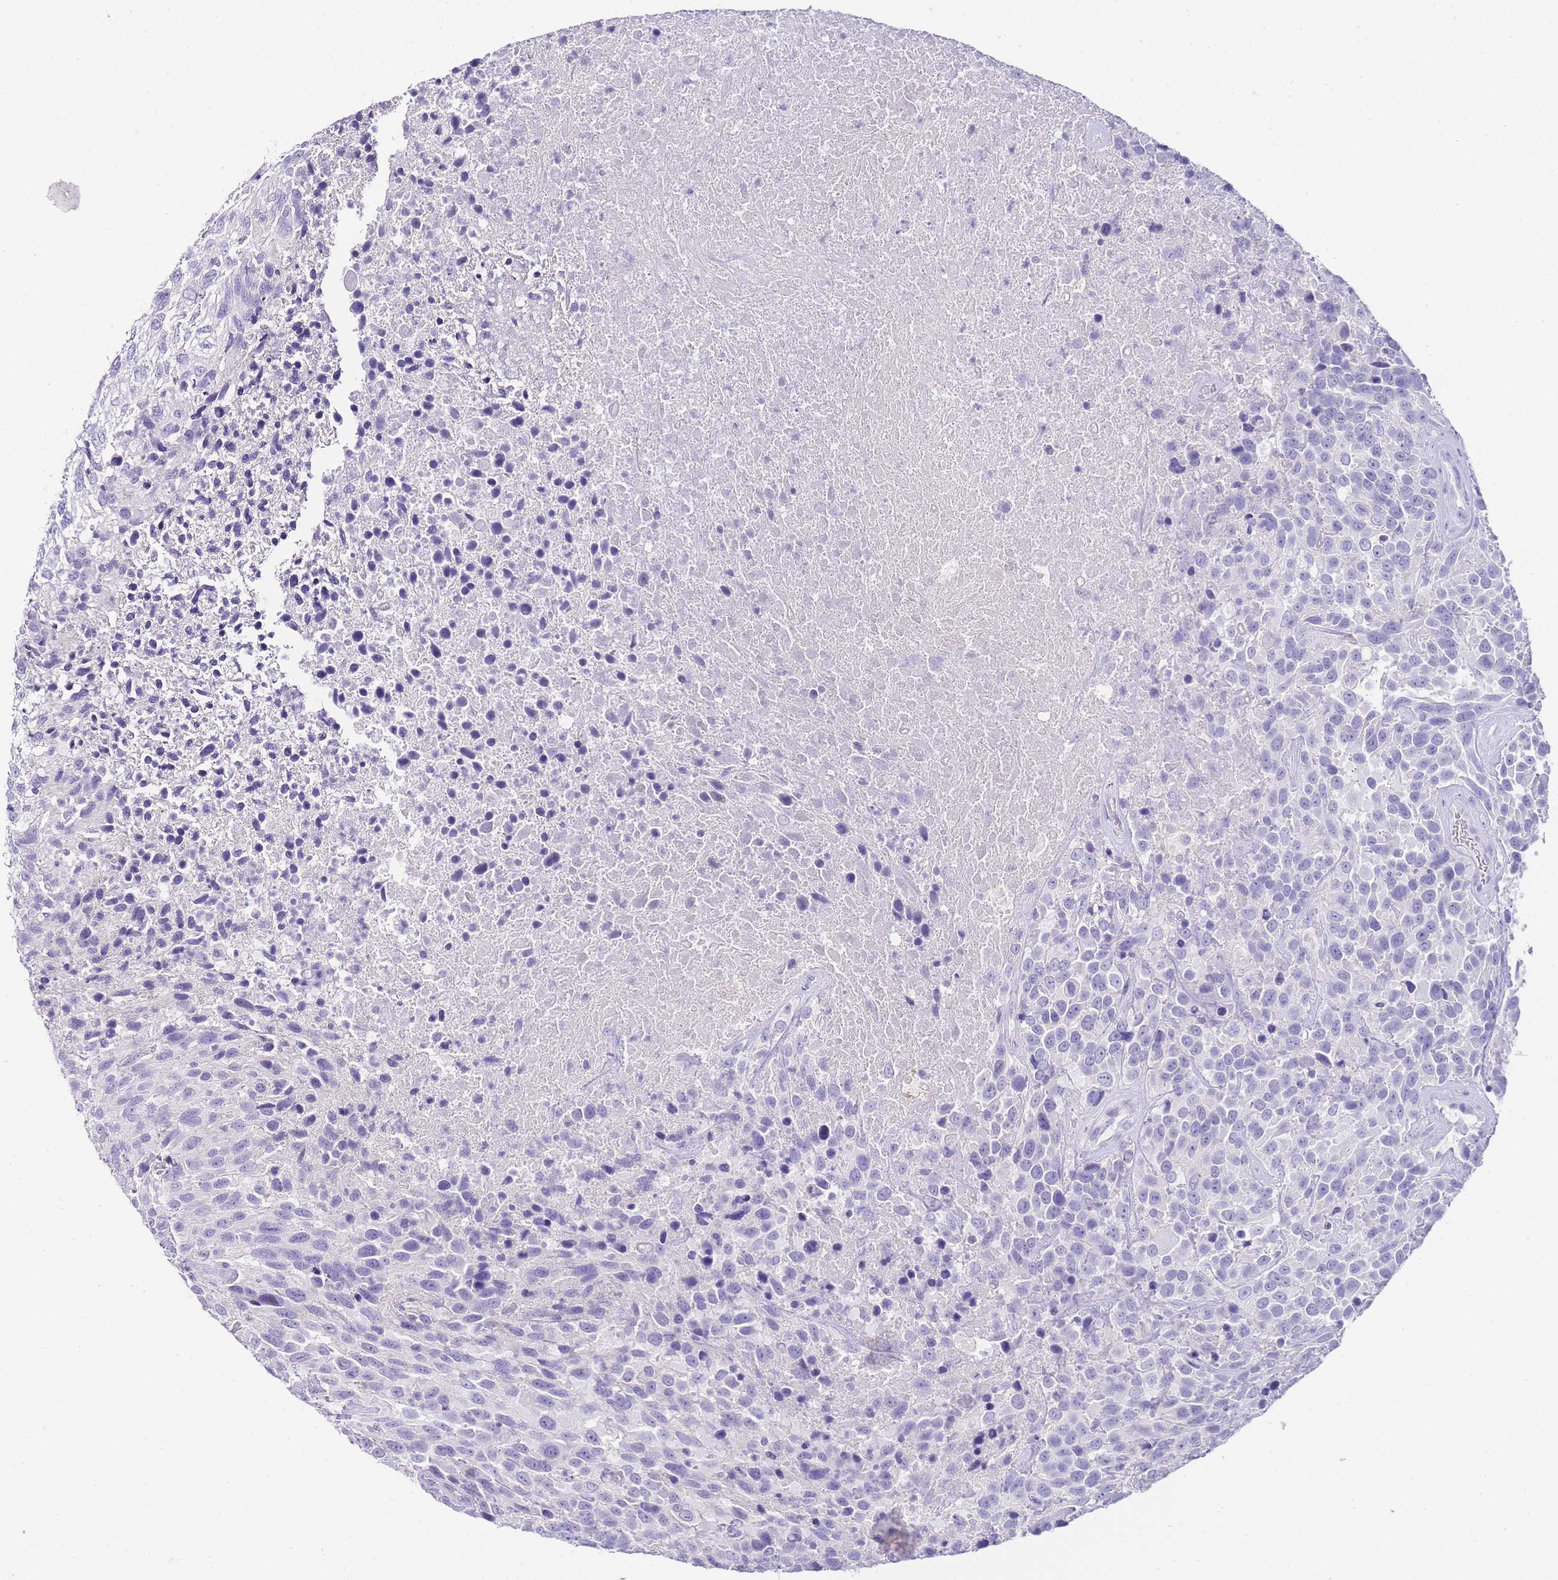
{"staining": {"intensity": "negative", "quantity": "none", "location": "none"}, "tissue": "urothelial cancer", "cell_type": "Tumor cells", "image_type": "cancer", "snomed": [{"axis": "morphology", "description": "Urothelial carcinoma, High grade"}, {"axis": "topography", "description": "Urinary bladder"}], "caption": "This is an immunohistochemistry (IHC) photomicrograph of human urothelial carcinoma (high-grade). There is no staining in tumor cells.", "gene": "DPP4", "patient": {"sex": "female", "age": 70}}